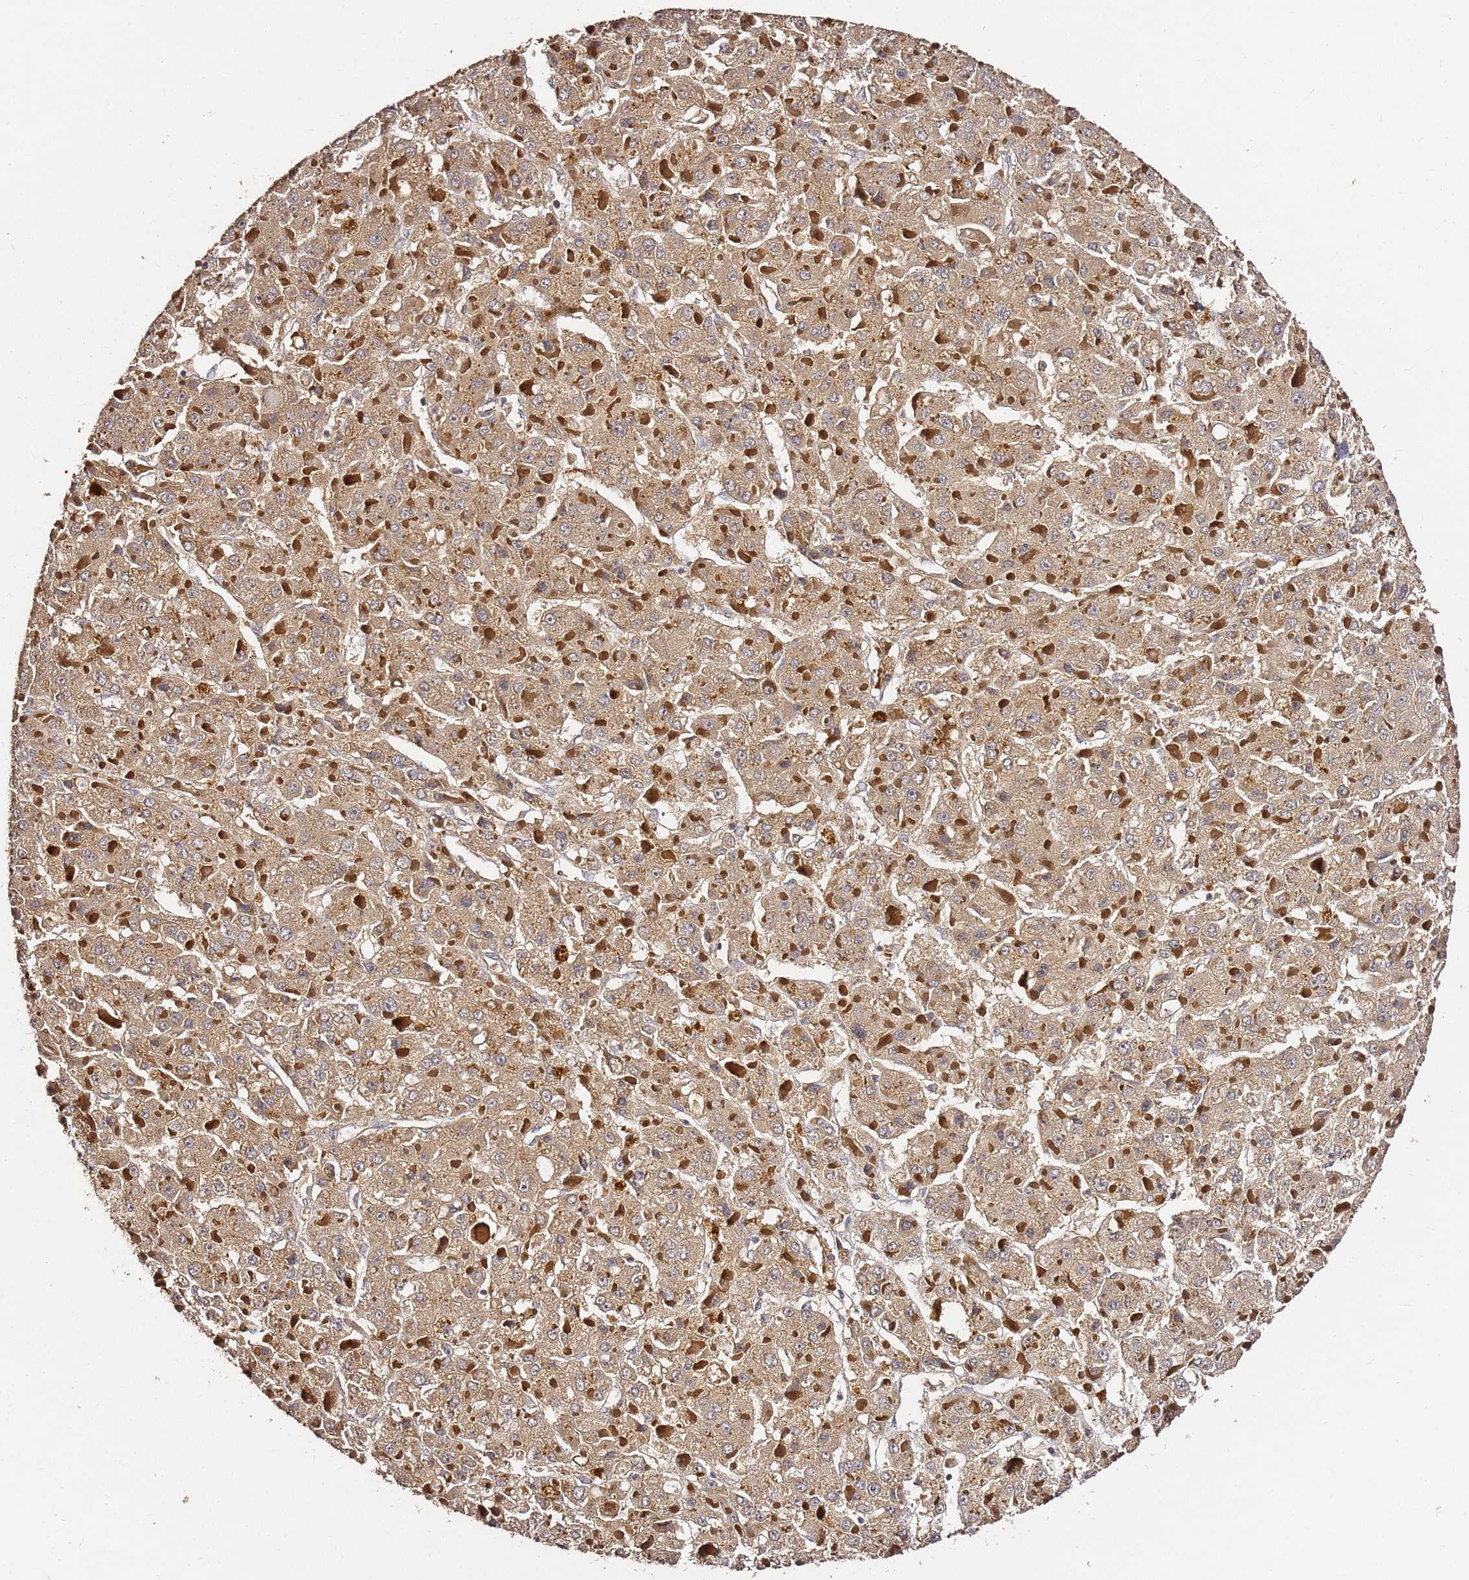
{"staining": {"intensity": "moderate", "quantity": ">75%", "location": "cytoplasmic/membranous"}, "tissue": "liver cancer", "cell_type": "Tumor cells", "image_type": "cancer", "snomed": [{"axis": "morphology", "description": "Carcinoma, Hepatocellular, NOS"}, {"axis": "topography", "description": "Liver"}], "caption": "Hepatocellular carcinoma (liver) tissue displays moderate cytoplasmic/membranous staining in about >75% of tumor cells, visualized by immunohistochemistry.", "gene": "C6orf136", "patient": {"sex": "female", "age": 73}}